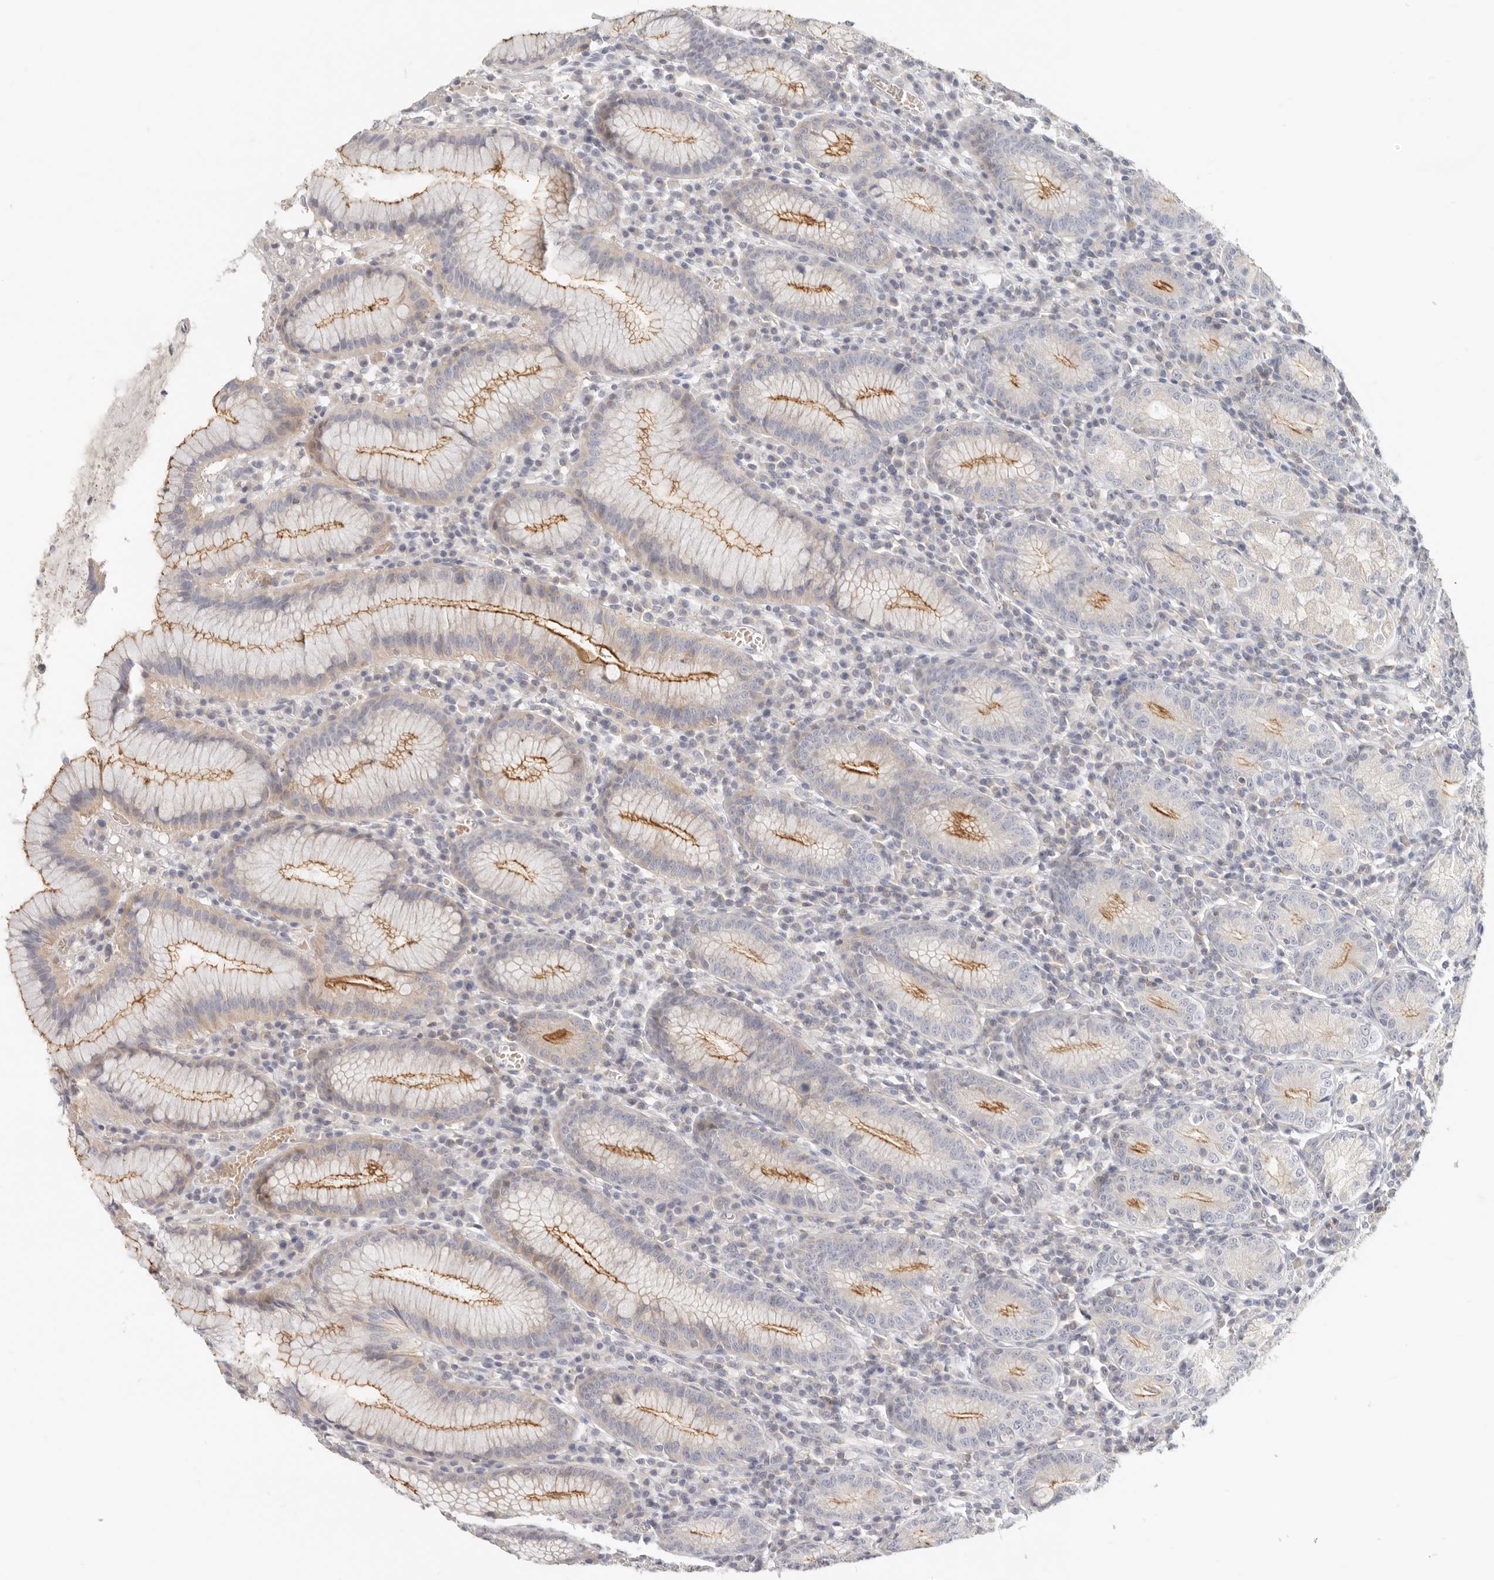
{"staining": {"intensity": "moderate", "quantity": "25%-75%", "location": "cytoplasmic/membranous"}, "tissue": "stomach", "cell_type": "Glandular cells", "image_type": "normal", "snomed": [{"axis": "morphology", "description": "Normal tissue, NOS"}, {"axis": "topography", "description": "Stomach"}], "caption": "This histopathology image shows immunohistochemistry staining of unremarkable human stomach, with medium moderate cytoplasmic/membranous staining in approximately 25%-75% of glandular cells.", "gene": "LTB4R2", "patient": {"sex": "male", "age": 55}}